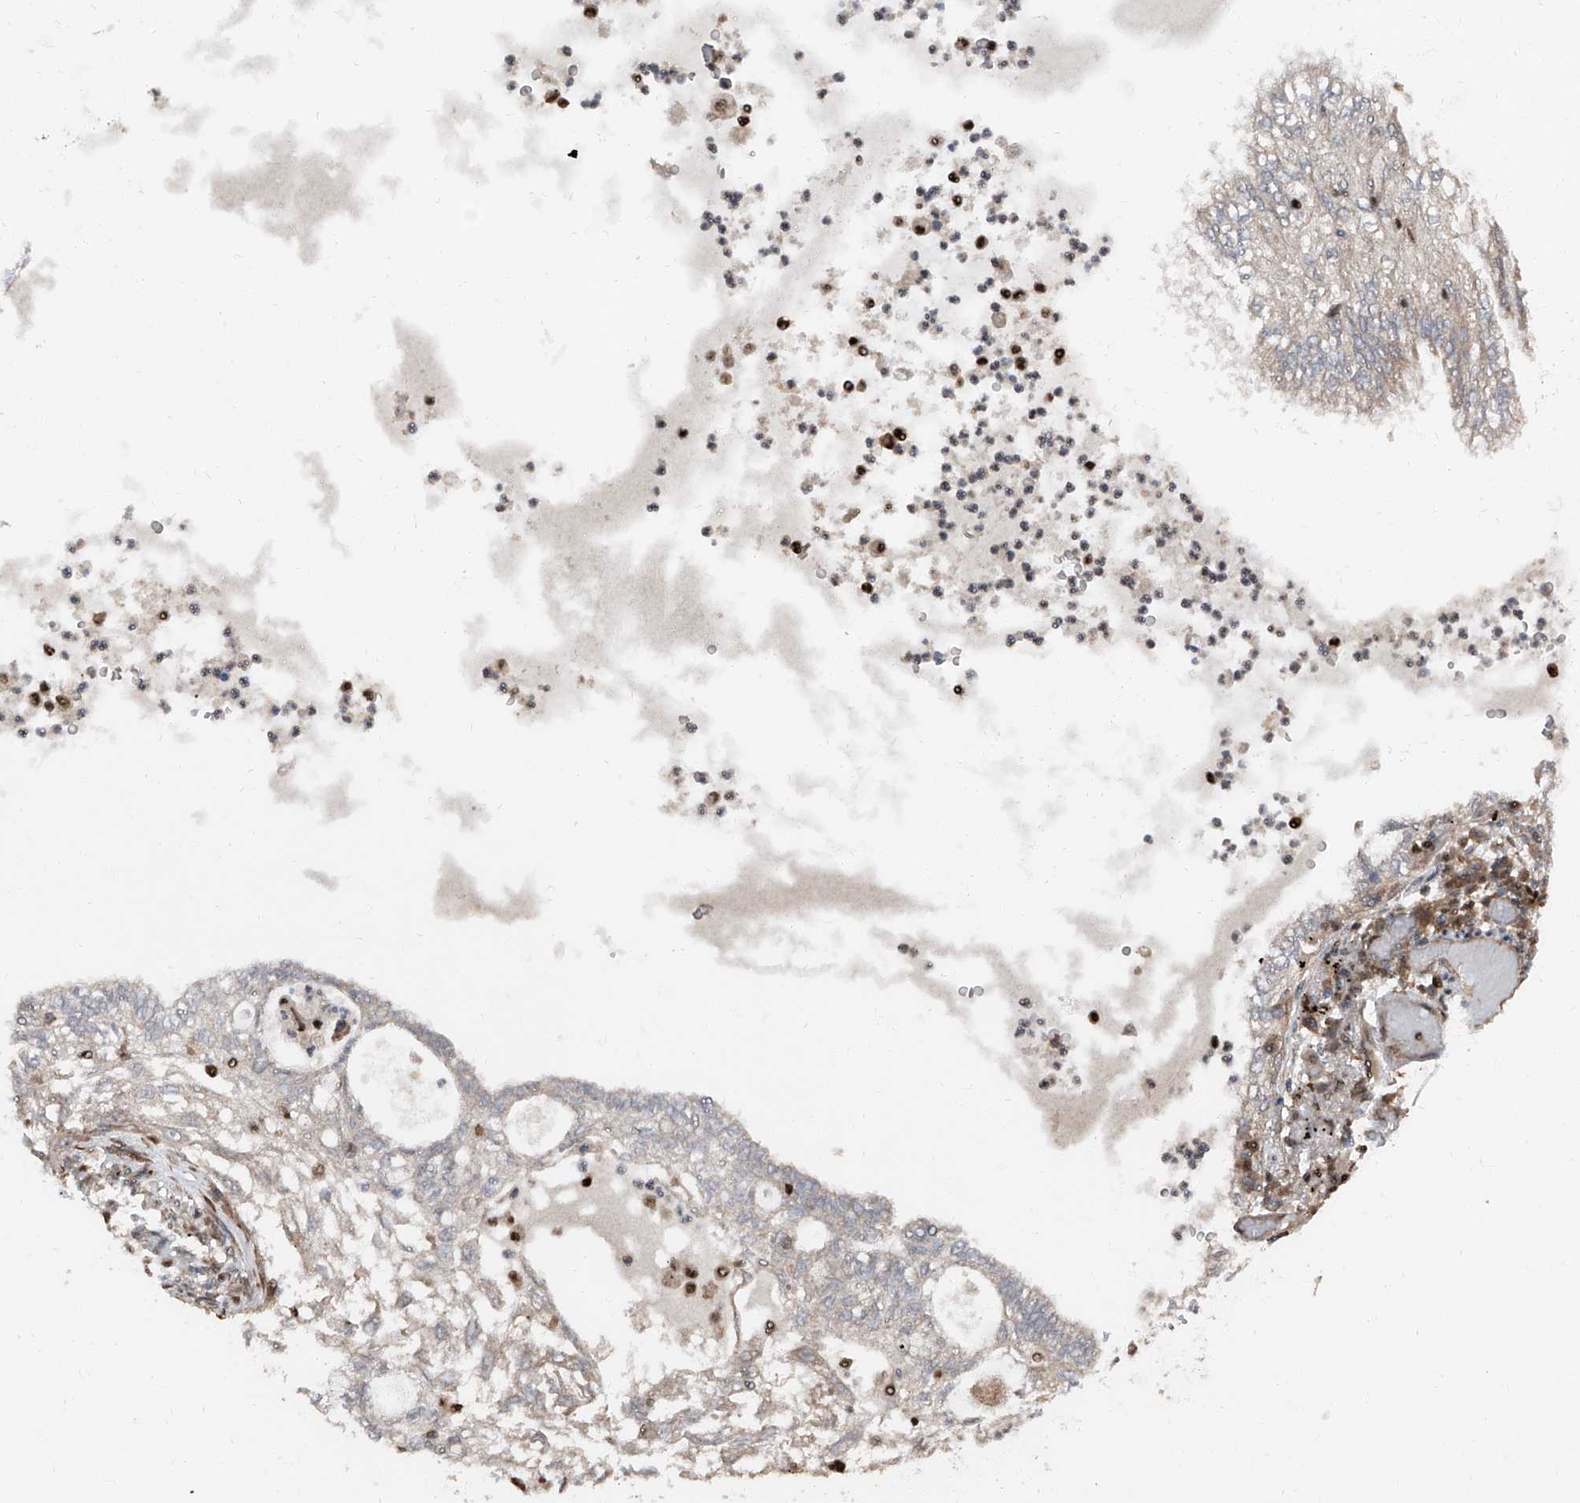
{"staining": {"intensity": "weak", "quantity": "<25%", "location": "cytoplasmic/membranous,nuclear"}, "tissue": "lung cancer", "cell_type": "Tumor cells", "image_type": "cancer", "snomed": [{"axis": "morphology", "description": "Adenocarcinoma, NOS"}, {"axis": "topography", "description": "Lung"}], "caption": "A micrograph of human lung adenocarcinoma is negative for staining in tumor cells.", "gene": "FKBP5", "patient": {"sex": "female", "age": 70}}